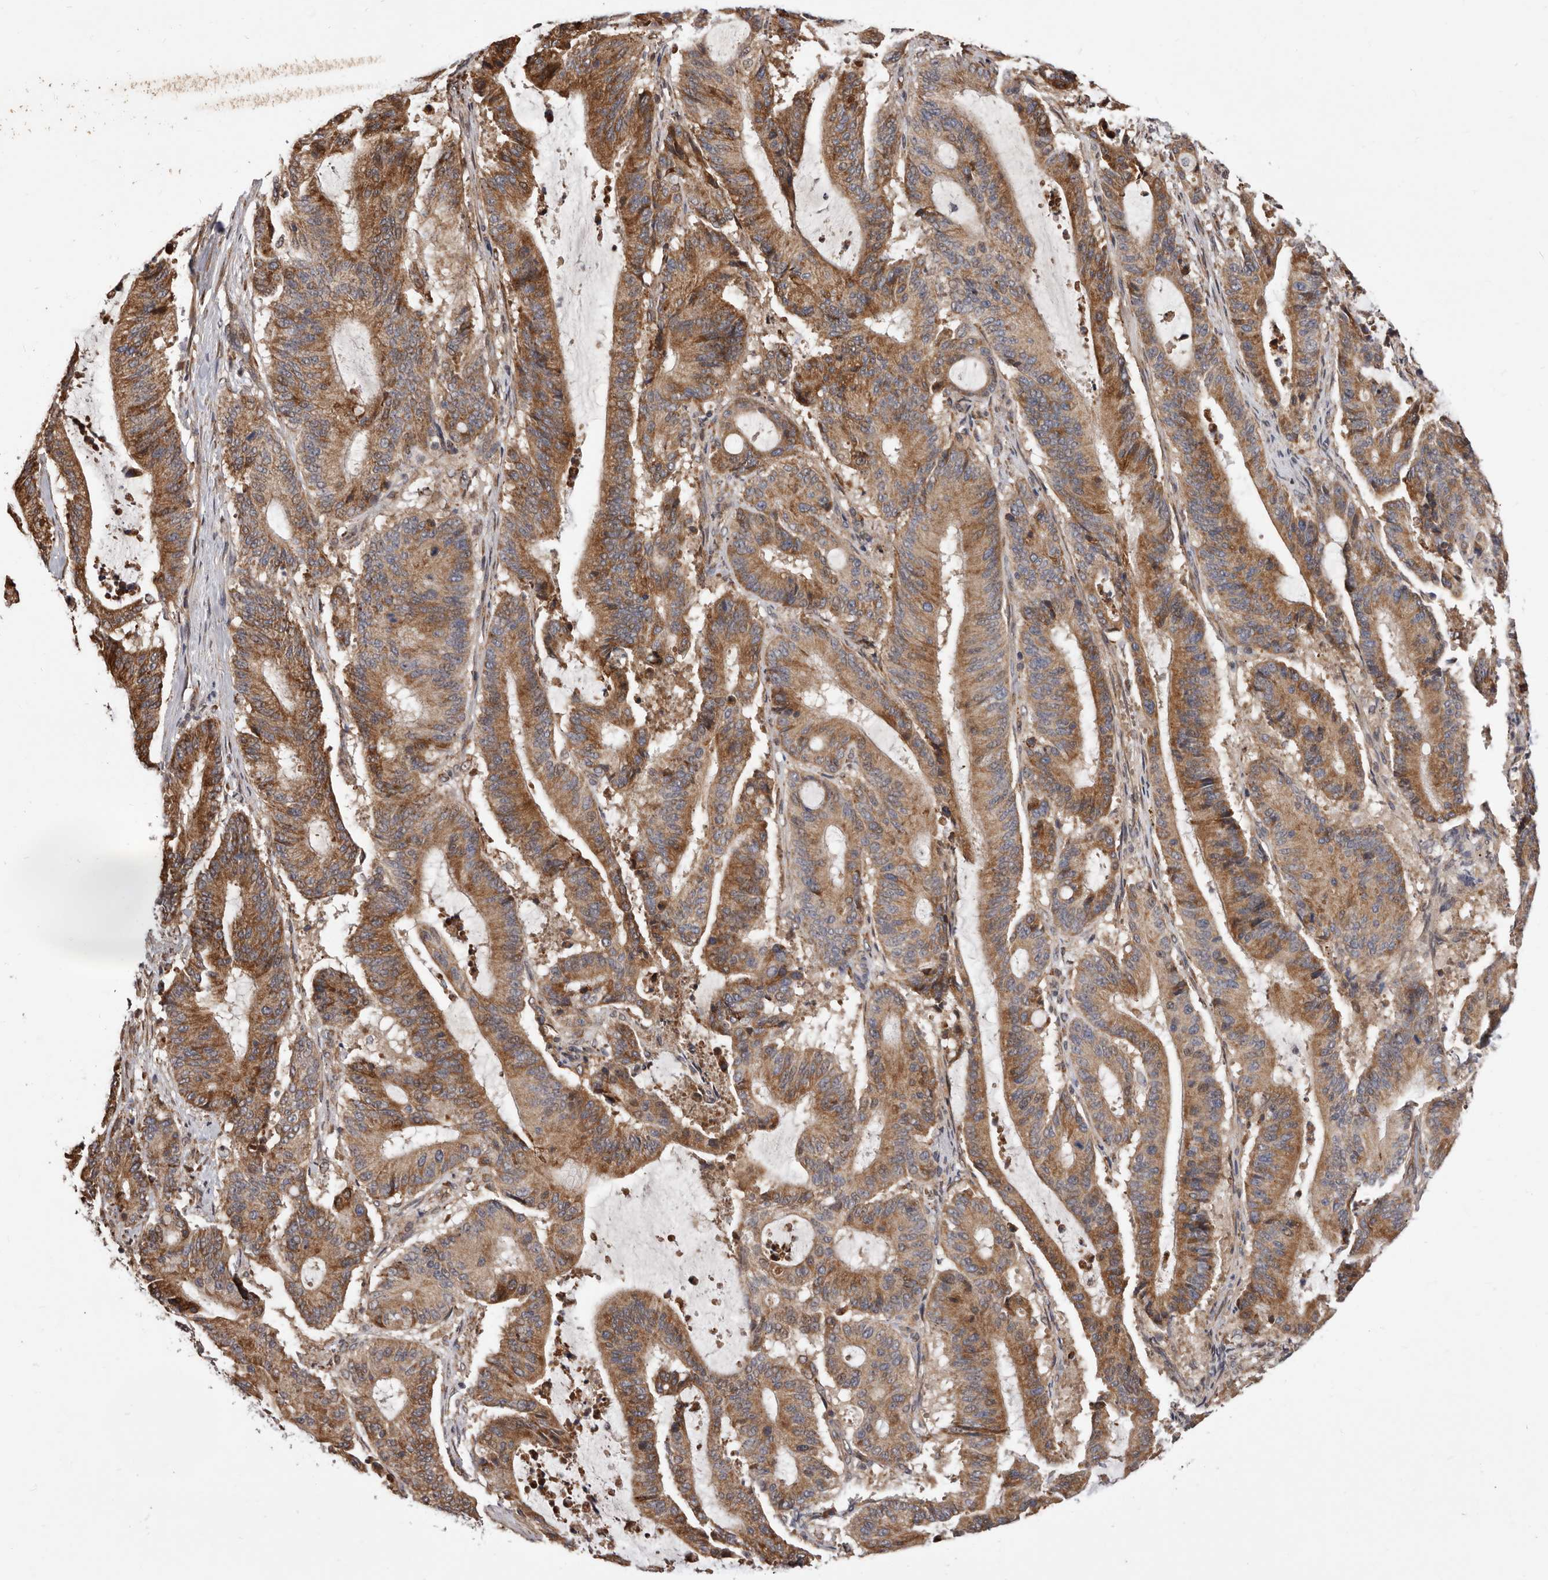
{"staining": {"intensity": "moderate", "quantity": ">75%", "location": "cytoplasmic/membranous"}, "tissue": "liver cancer", "cell_type": "Tumor cells", "image_type": "cancer", "snomed": [{"axis": "morphology", "description": "Cholangiocarcinoma"}, {"axis": "topography", "description": "Liver"}], "caption": "Human cholangiocarcinoma (liver) stained with a protein marker shows moderate staining in tumor cells.", "gene": "RRM2B", "patient": {"sex": "female", "age": 73}}